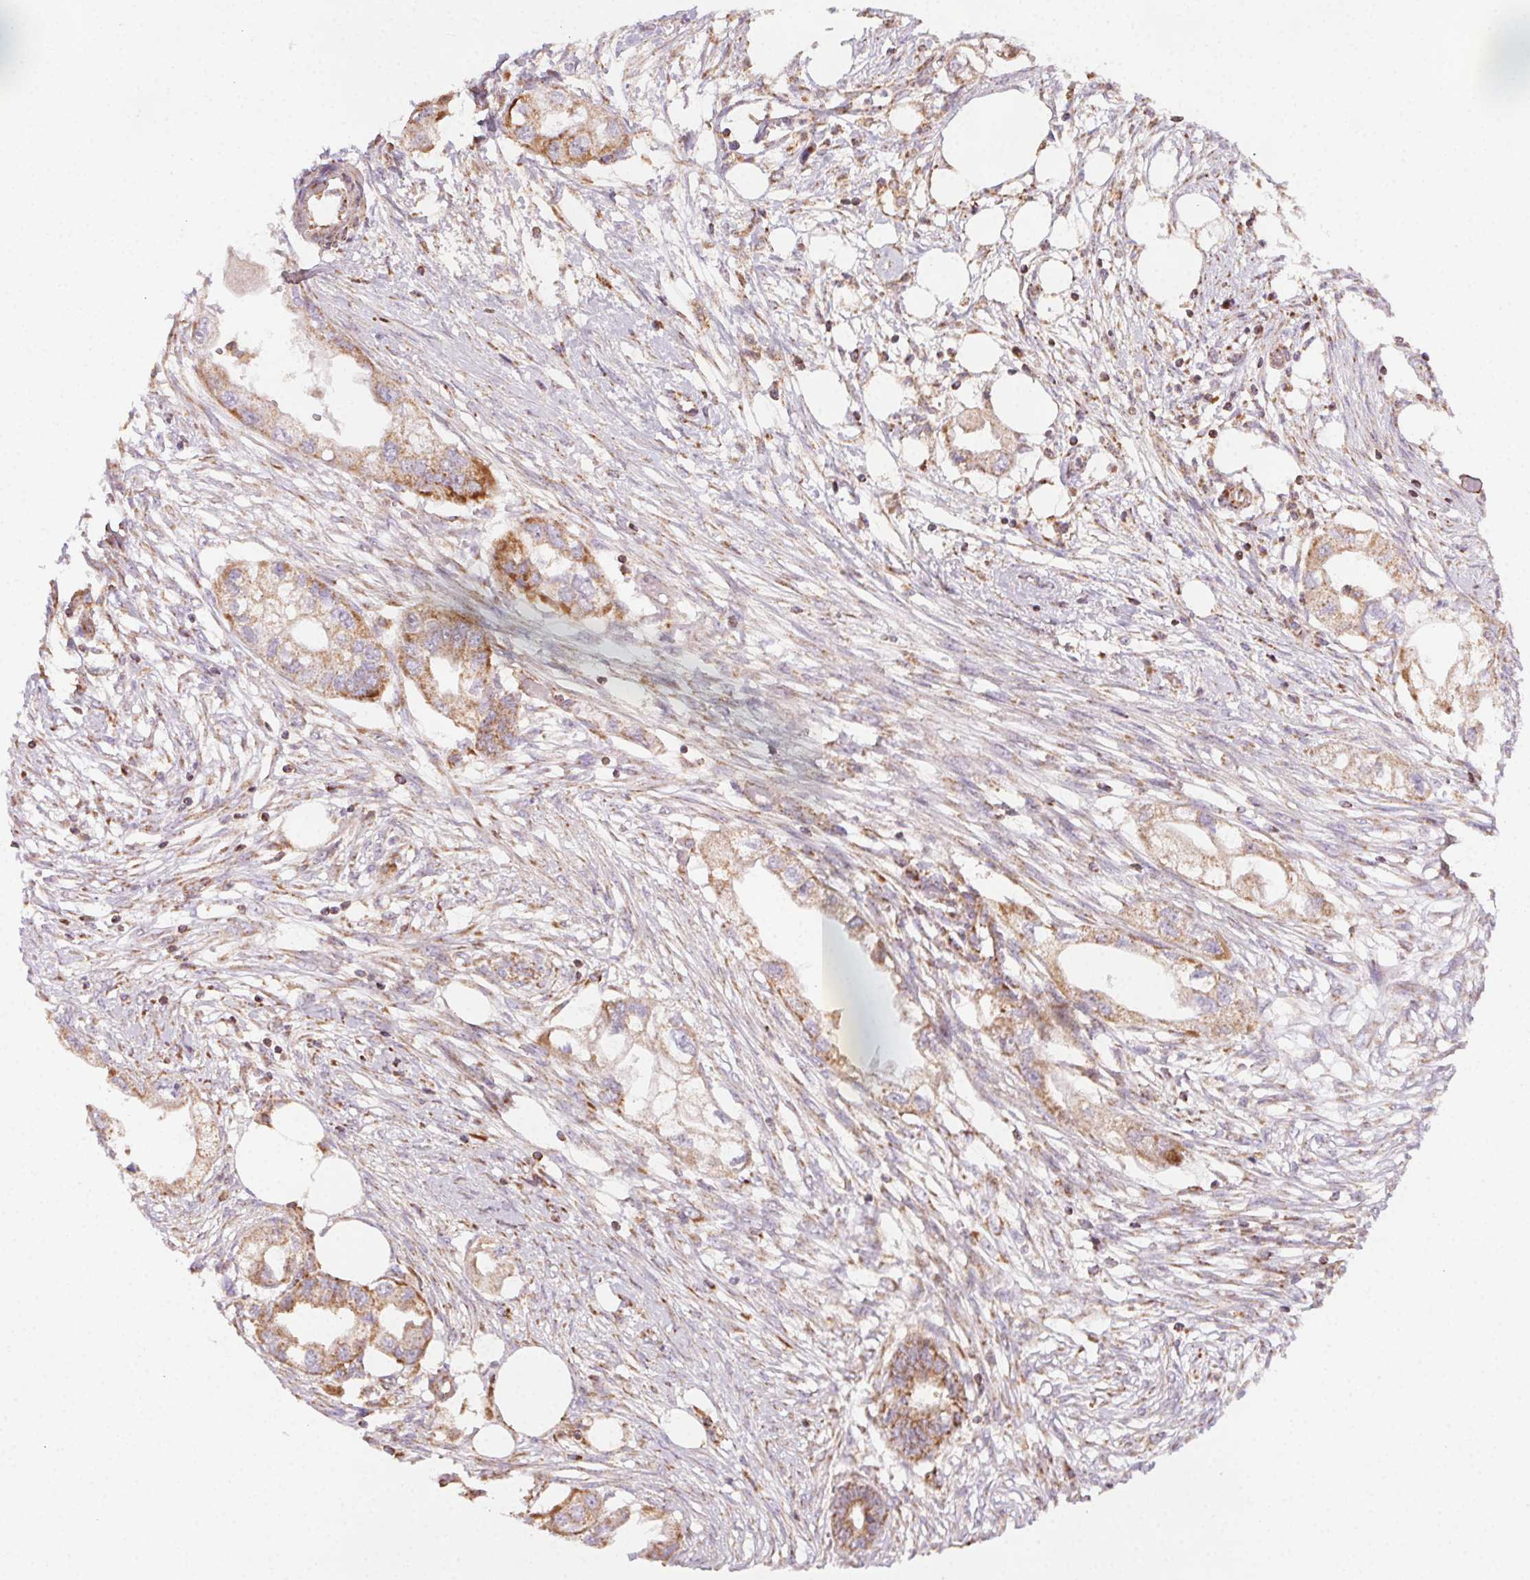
{"staining": {"intensity": "moderate", "quantity": ">75%", "location": "cytoplasmic/membranous"}, "tissue": "endometrial cancer", "cell_type": "Tumor cells", "image_type": "cancer", "snomed": [{"axis": "morphology", "description": "Adenocarcinoma, NOS"}, {"axis": "morphology", "description": "Adenocarcinoma, metastatic, NOS"}, {"axis": "topography", "description": "Adipose tissue"}, {"axis": "topography", "description": "Endometrium"}], "caption": "Human endometrial cancer stained for a protein (brown) demonstrates moderate cytoplasmic/membranous positive staining in approximately >75% of tumor cells.", "gene": "CLPB", "patient": {"sex": "female", "age": 67}}